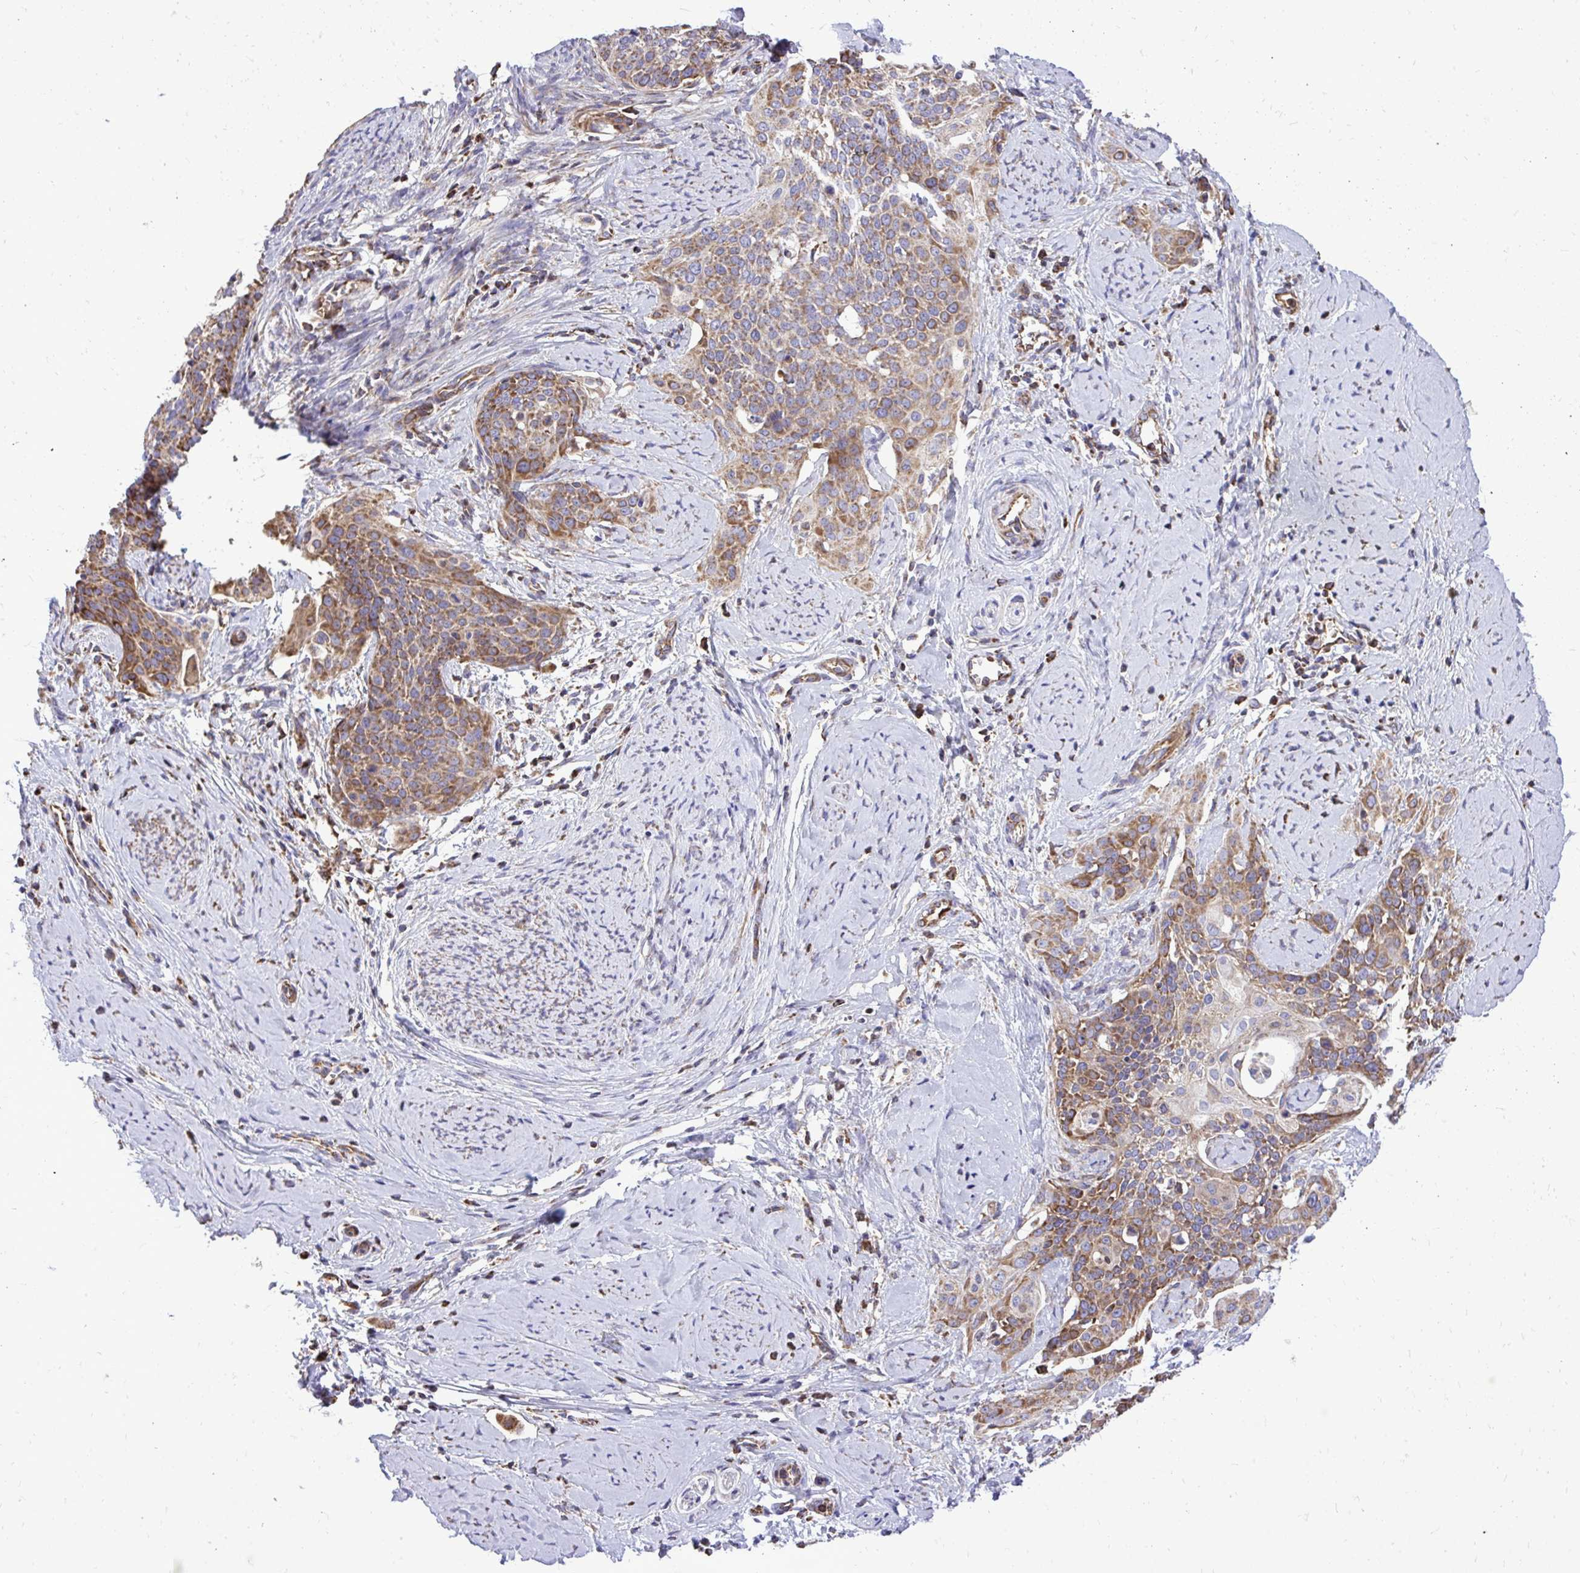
{"staining": {"intensity": "moderate", "quantity": "25%-75%", "location": "cytoplasmic/membranous"}, "tissue": "cervical cancer", "cell_type": "Tumor cells", "image_type": "cancer", "snomed": [{"axis": "morphology", "description": "Squamous cell carcinoma, NOS"}, {"axis": "topography", "description": "Cervix"}], "caption": "Immunohistochemistry of cervical cancer shows medium levels of moderate cytoplasmic/membranous staining in approximately 25%-75% of tumor cells.", "gene": "ATP13A2", "patient": {"sex": "female", "age": 44}}